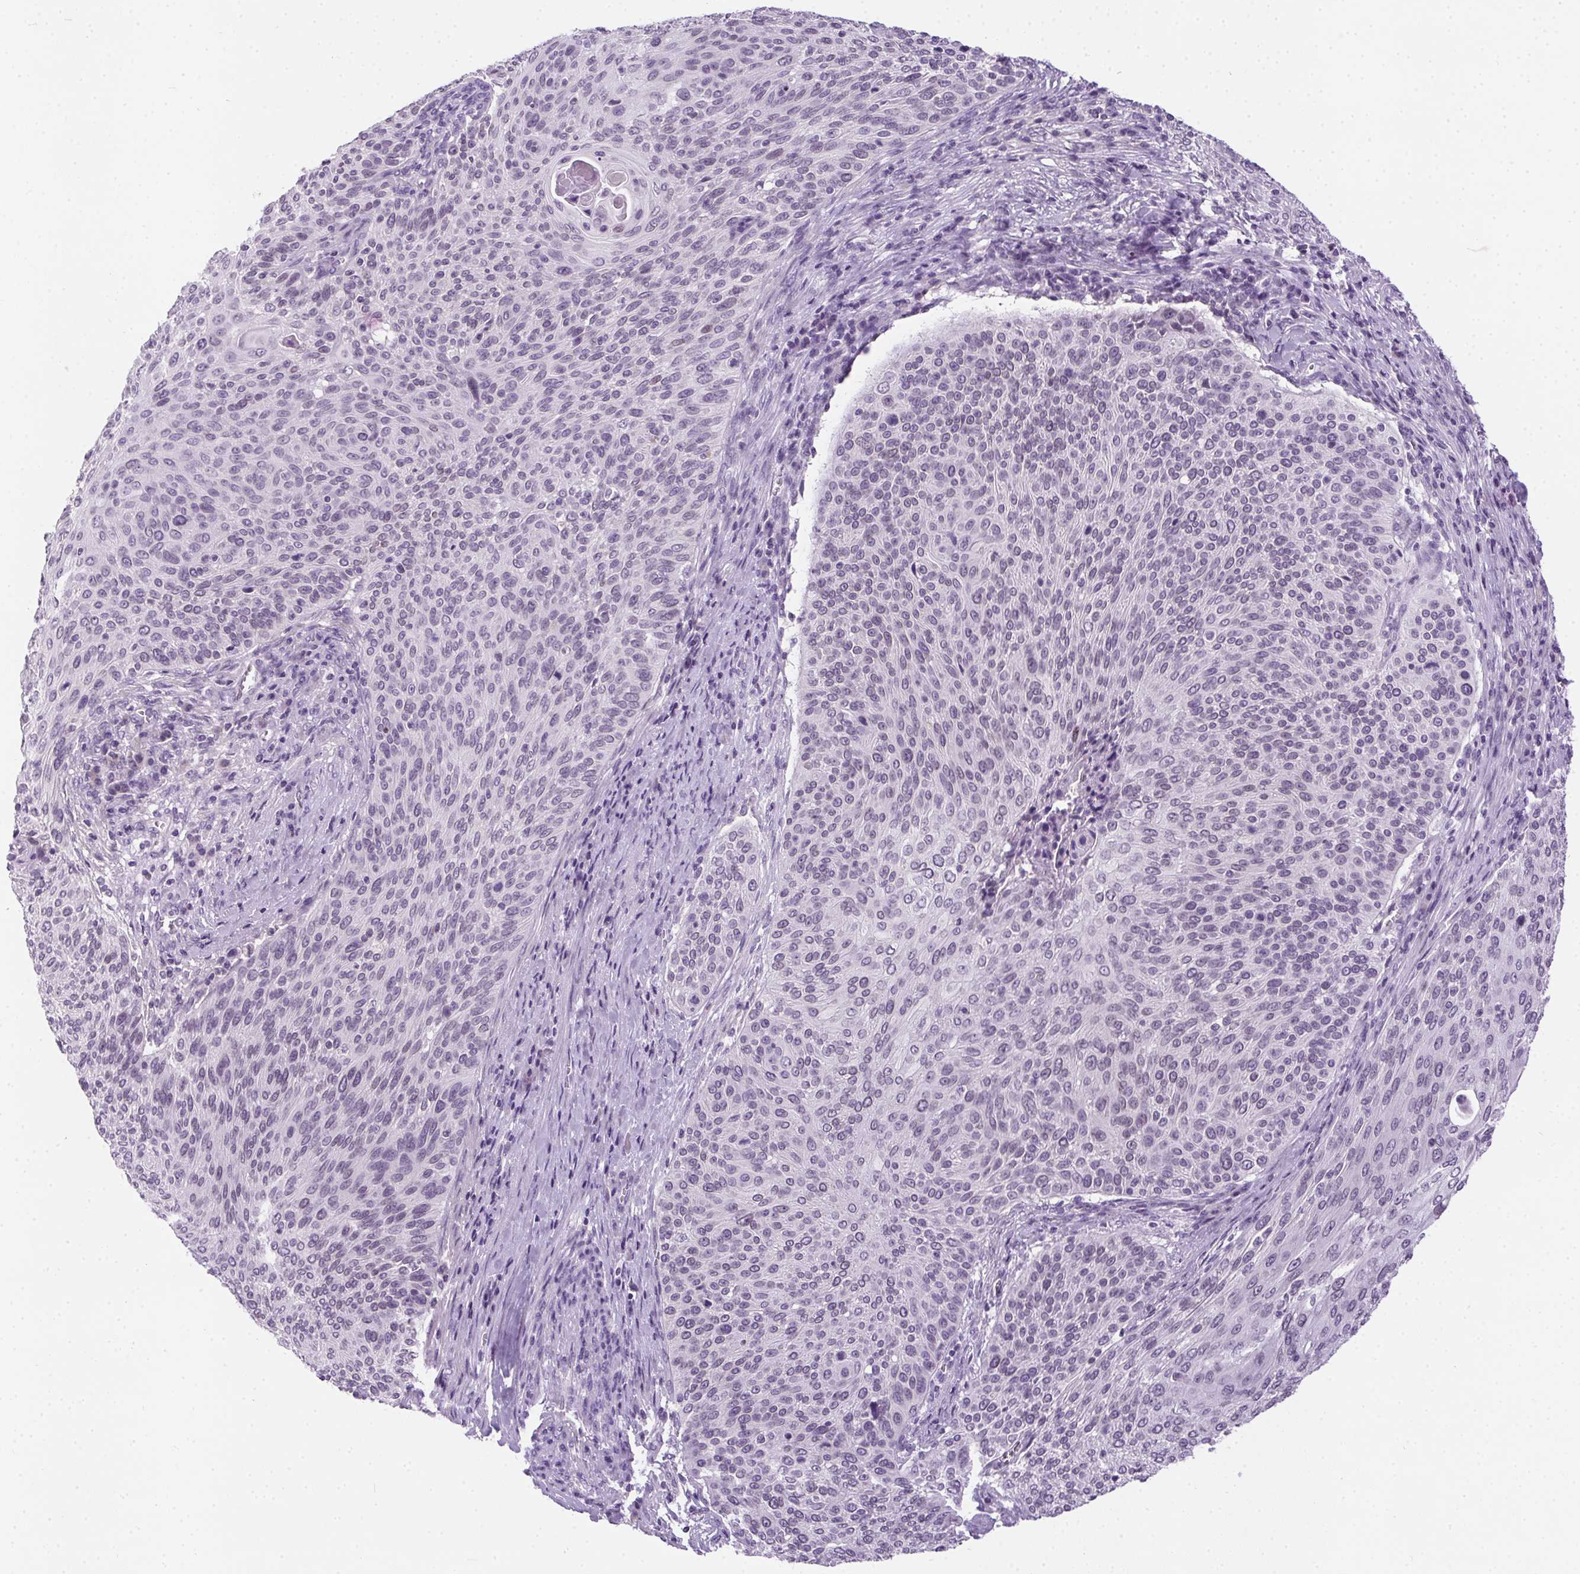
{"staining": {"intensity": "negative", "quantity": "none", "location": "none"}, "tissue": "cervical cancer", "cell_type": "Tumor cells", "image_type": "cancer", "snomed": [{"axis": "morphology", "description": "Squamous cell carcinoma, NOS"}, {"axis": "topography", "description": "Cervix"}], "caption": "The micrograph shows no staining of tumor cells in squamous cell carcinoma (cervical). (IHC, brightfield microscopy, high magnification).", "gene": "SSTR4", "patient": {"sex": "female", "age": 31}}